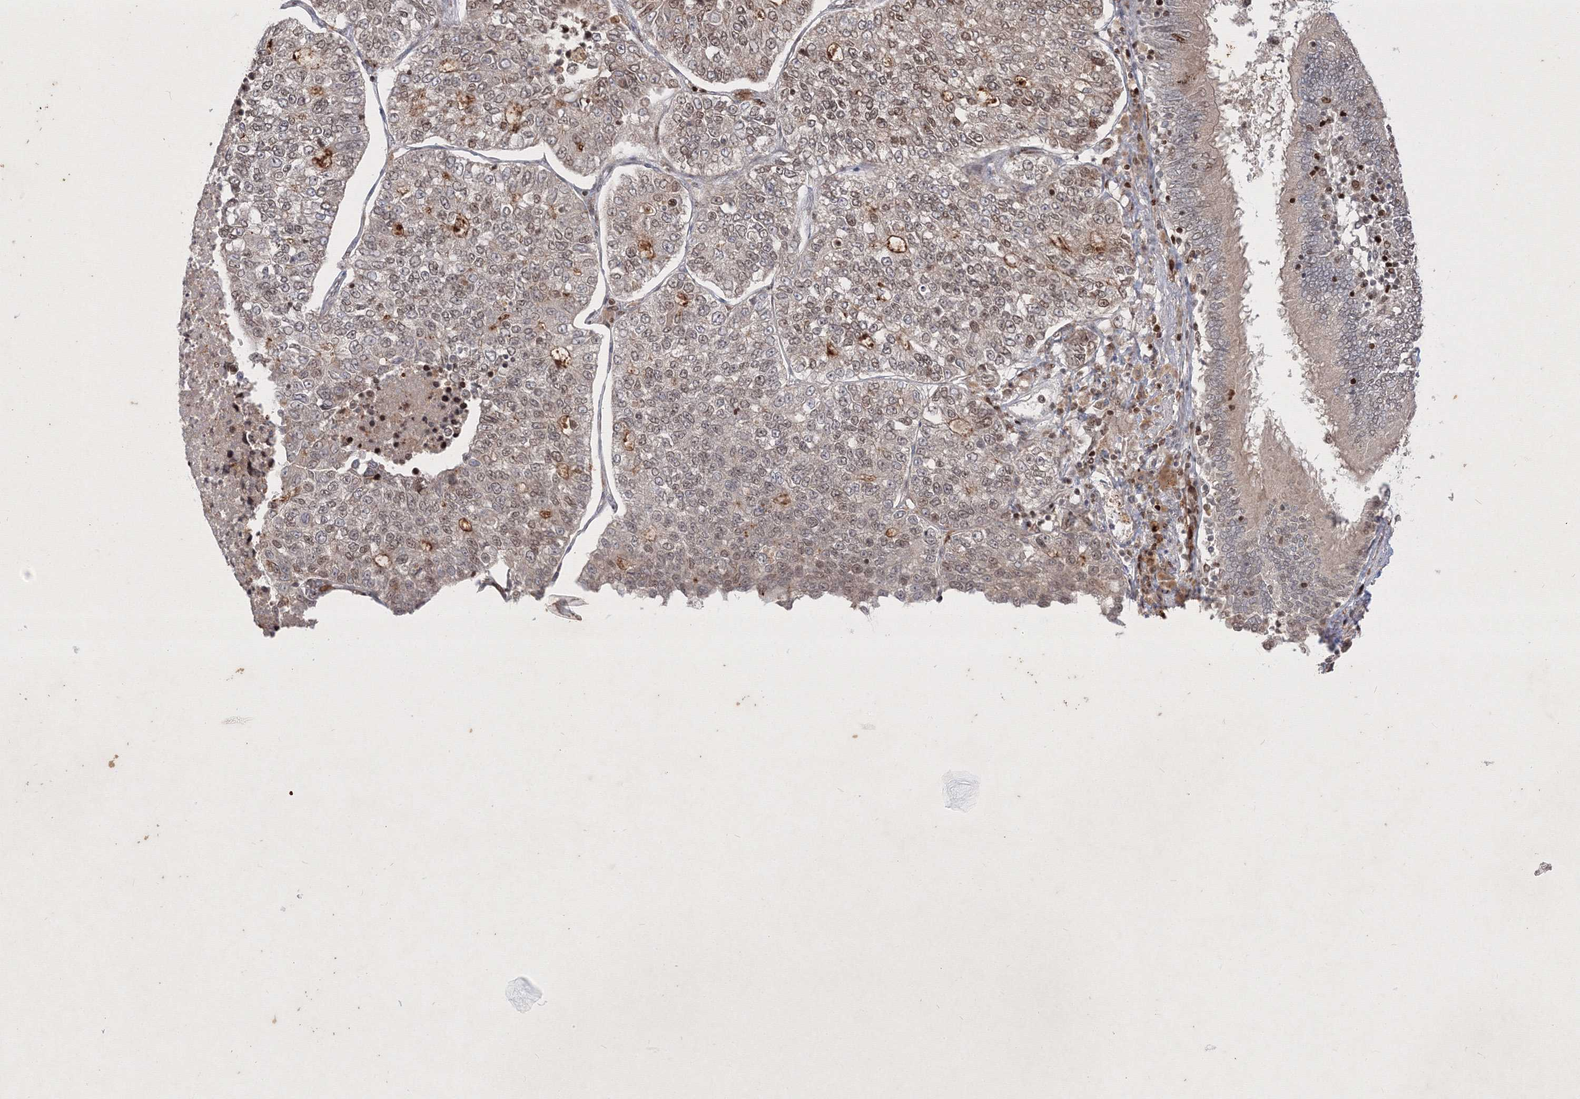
{"staining": {"intensity": "weak", "quantity": "25%-75%", "location": "nuclear"}, "tissue": "lung cancer", "cell_type": "Tumor cells", "image_type": "cancer", "snomed": [{"axis": "morphology", "description": "Adenocarcinoma, NOS"}, {"axis": "topography", "description": "Lung"}], "caption": "About 25%-75% of tumor cells in lung cancer (adenocarcinoma) reveal weak nuclear protein expression as visualized by brown immunohistochemical staining.", "gene": "TAB1", "patient": {"sex": "male", "age": 49}}